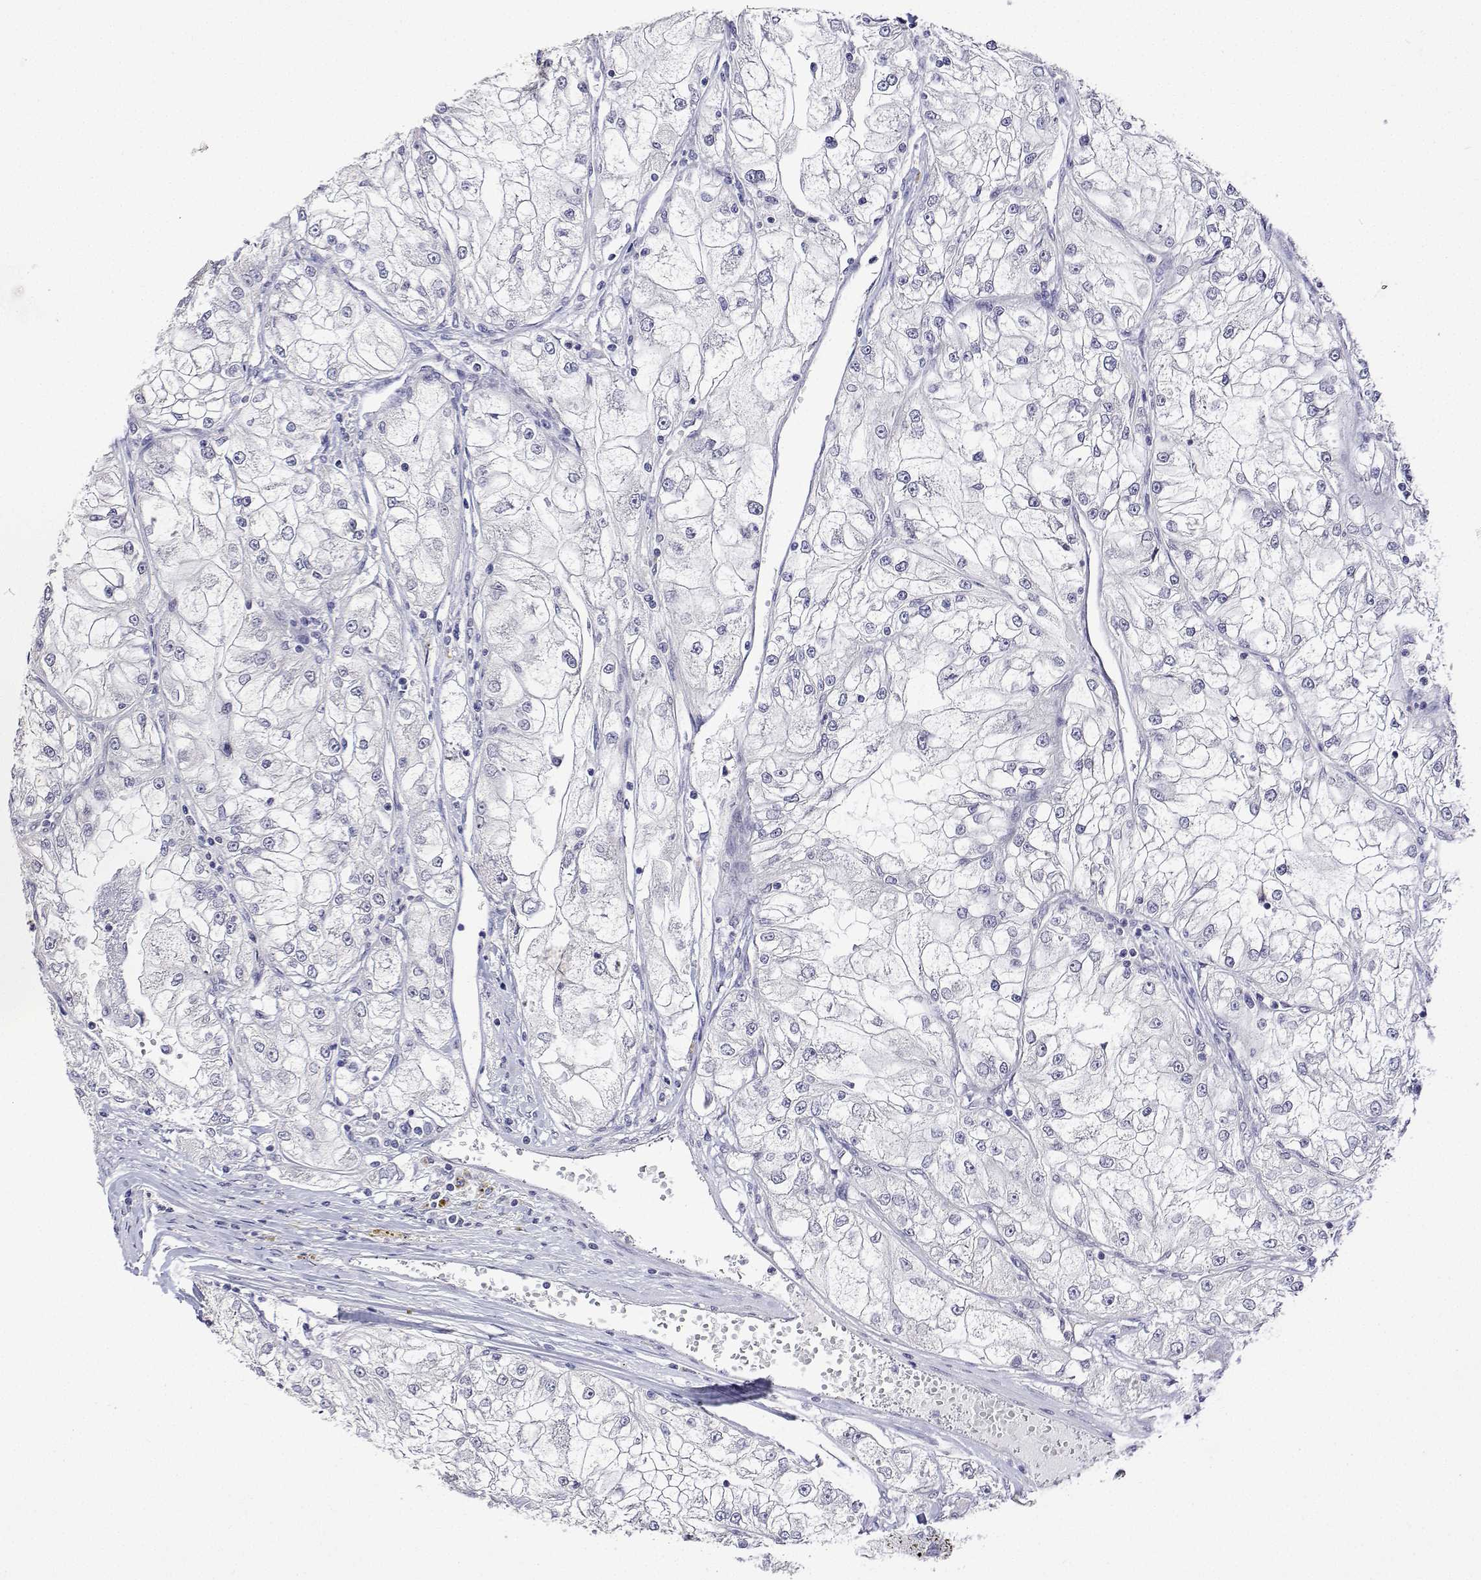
{"staining": {"intensity": "negative", "quantity": "none", "location": "none"}, "tissue": "renal cancer", "cell_type": "Tumor cells", "image_type": "cancer", "snomed": [{"axis": "morphology", "description": "Adenocarcinoma, NOS"}, {"axis": "topography", "description": "Kidney"}], "caption": "IHC image of renal adenocarcinoma stained for a protein (brown), which exhibits no positivity in tumor cells.", "gene": "PLCB1", "patient": {"sex": "female", "age": 72}}